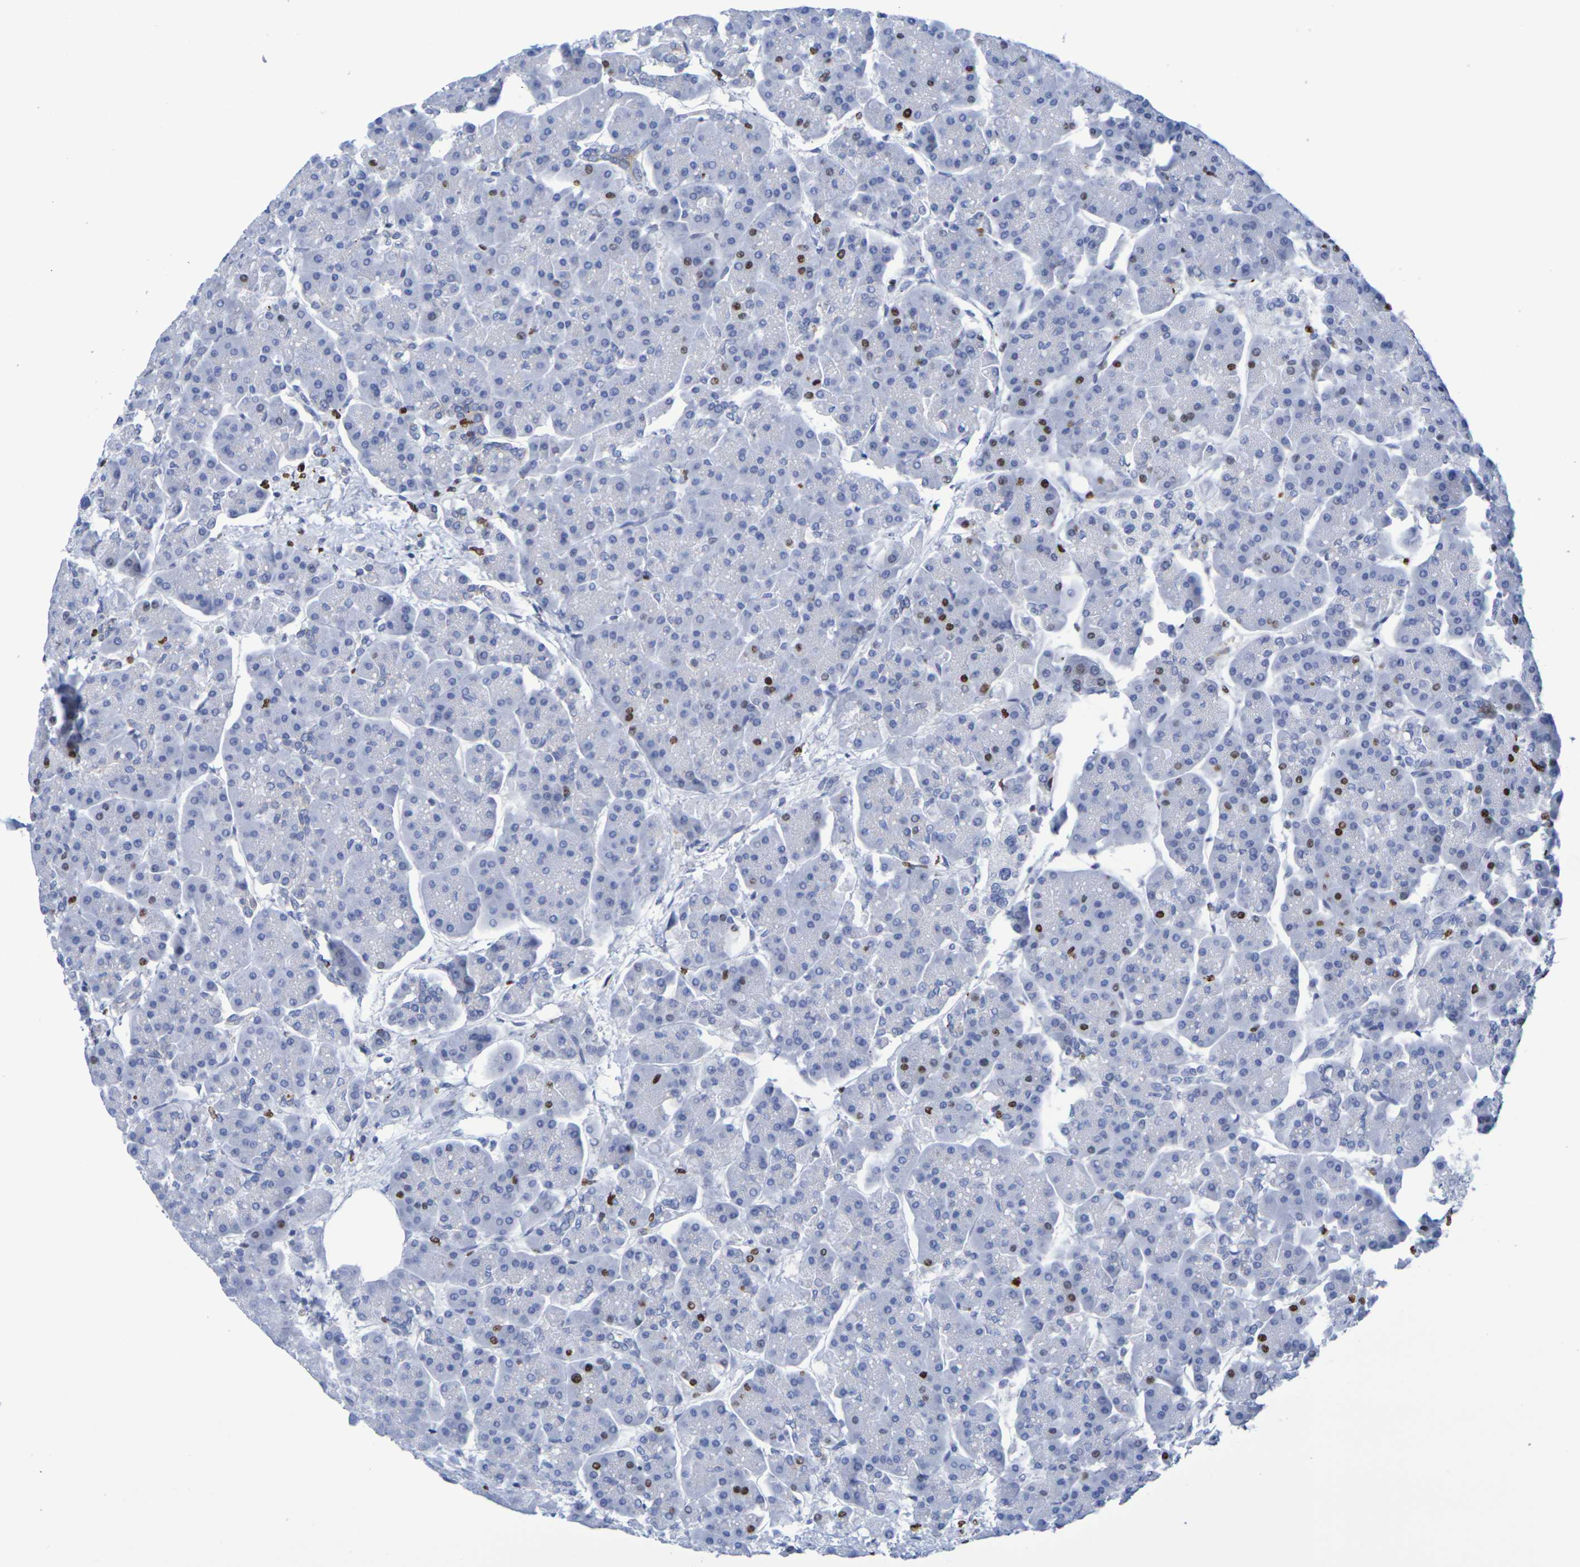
{"staining": {"intensity": "negative", "quantity": "none", "location": "none"}, "tissue": "pancreas", "cell_type": "Exocrine glandular cells", "image_type": "normal", "snomed": [{"axis": "morphology", "description": "Normal tissue, NOS"}, {"axis": "topography", "description": "Pancreas"}], "caption": "Micrograph shows no significant protein staining in exocrine glandular cells of normal pancreas. (DAB (3,3'-diaminobenzidine) immunohistochemistry with hematoxylin counter stain).", "gene": "H1", "patient": {"sex": "female", "age": 70}}